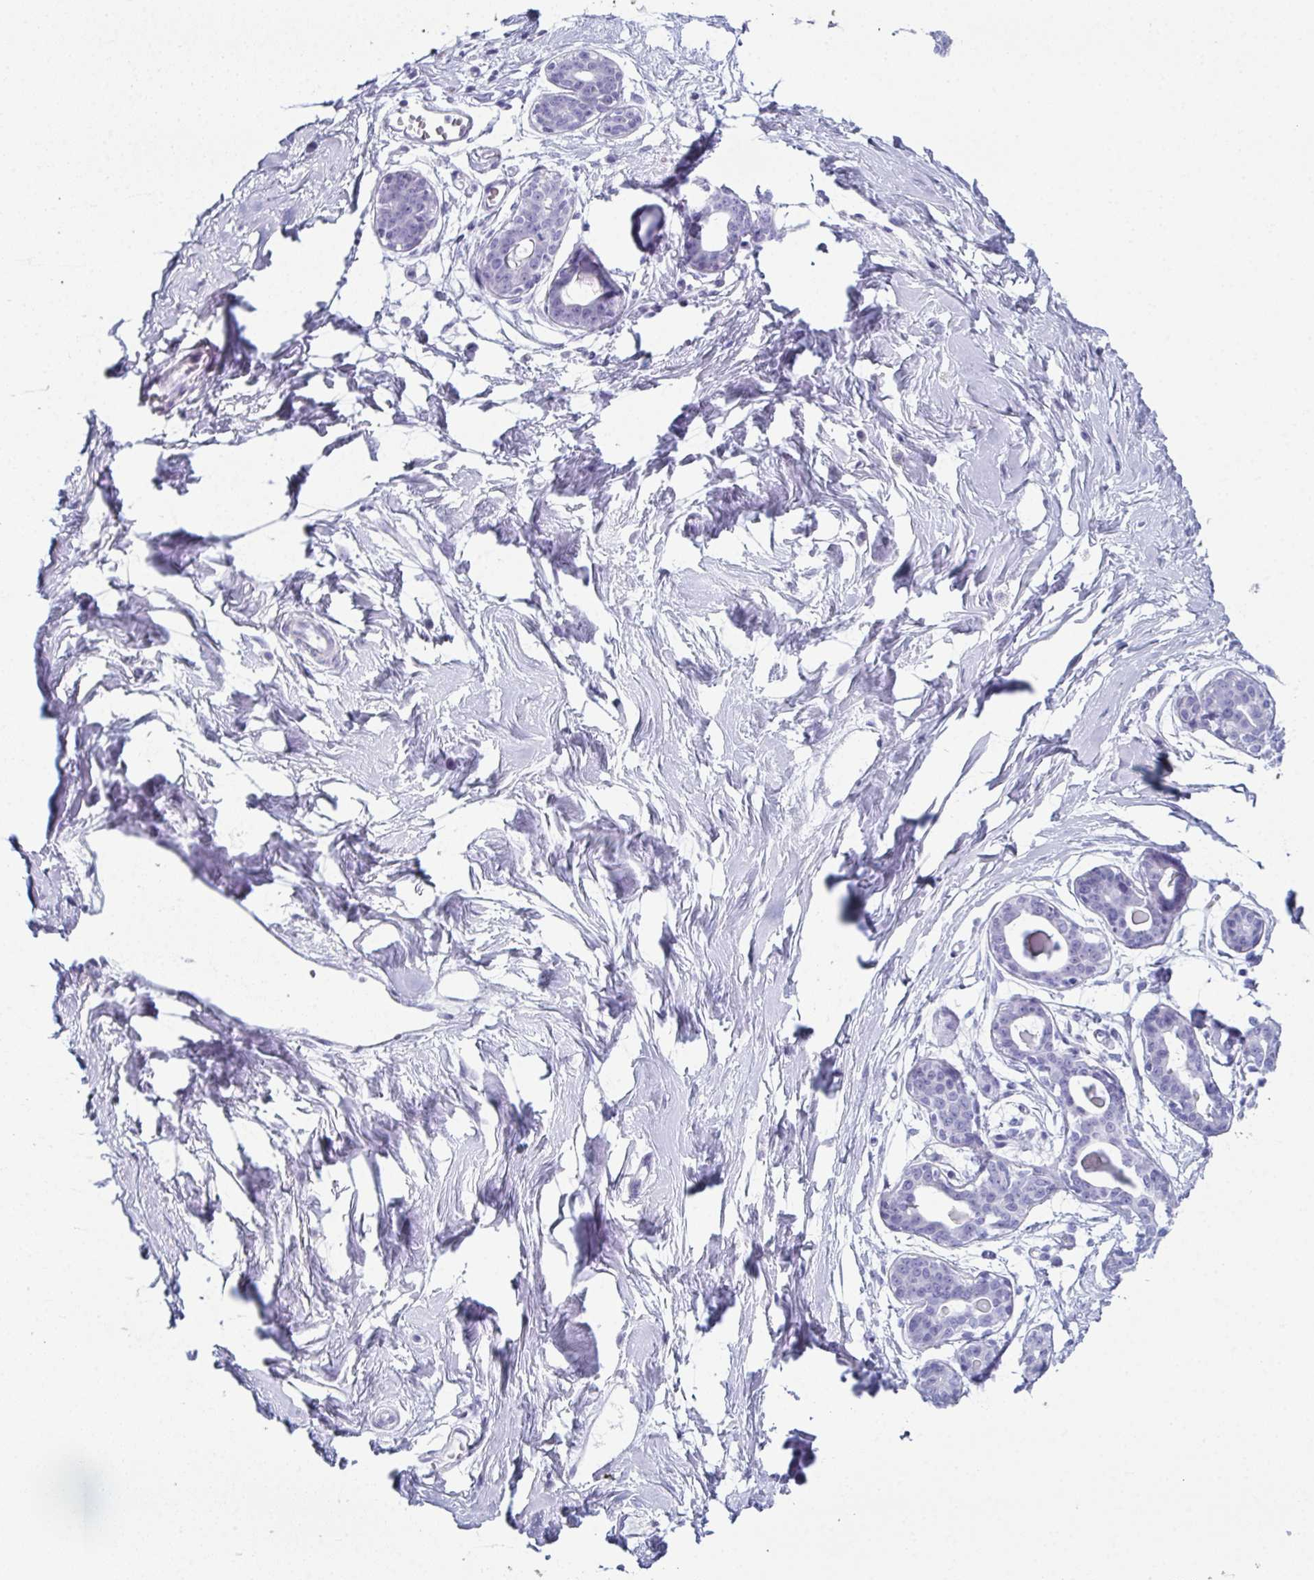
{"staining": {"intensity": "negative", "quantity": "none", "location": "none"}, "tissue": "breast", "cell_type": "Adipocytes", "image_type": "normal", "snomed": [{"axis": "morphology", "description": "Normal tissue, NOS"}, {"axis": "topography", "description": "Breast"}], "caption": "A histopathology image of breast stained for a protein demonstrates no brown staining in adipocytes. The staining is performed using DAB (3,3'-diaminobenzidine) brown chromogen with nuclei counter-stained in using hematoxylin.", "gene": "ENKUR", "patient": {"sex": "female", "age": 45}}